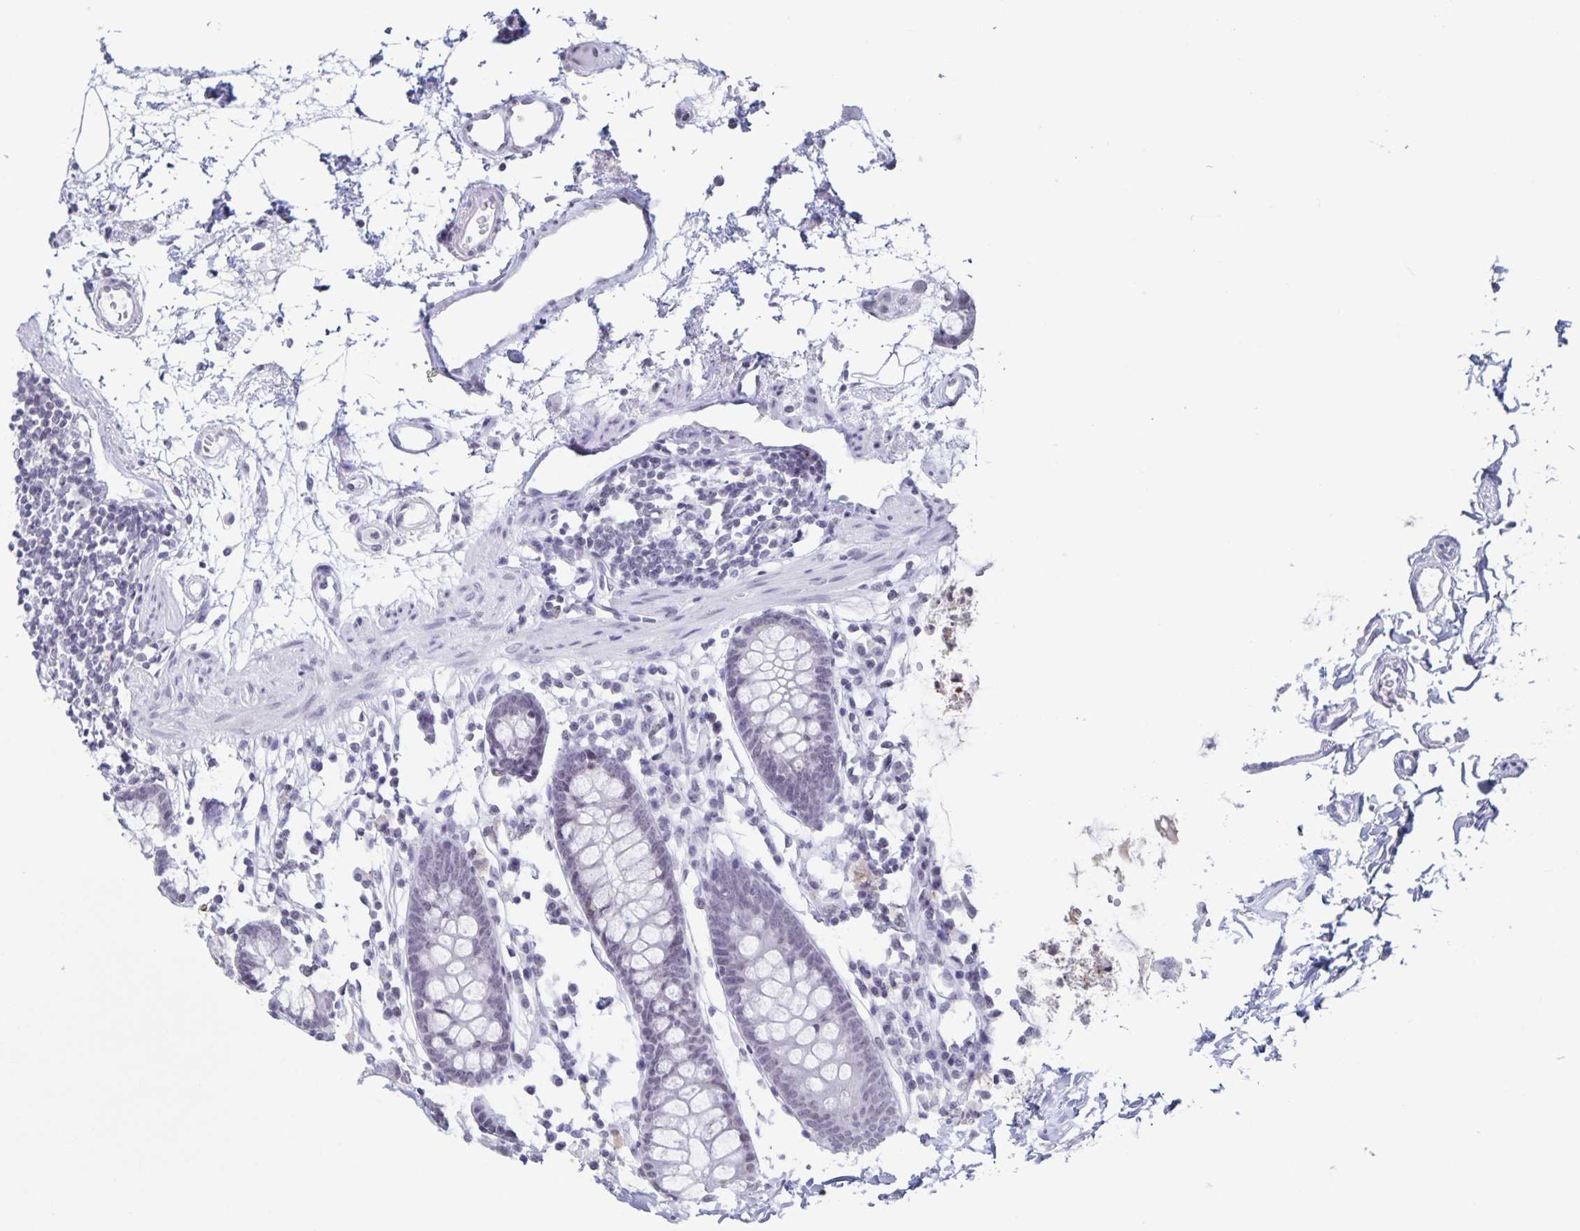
{"staining": {"intensity": "negative", "quantity": "none", "location": "none"}, "tissue": "colon", "cell_type": "Endothelial cells", "image_type": "normal", "snomed": [{"axis": "morphology", "description": "Normal tissue, NOS"}, {"axis": "topography", "description": "Colon"}], "caption": "A high-resolution photomicrograph shows immunohistochemistry staining of normal colon, which reveals no significant expression in endothelial cells. (DAB IHC with hematoxylin counter stain).", "gene": "LCE6A", "patient": {"sex": "female", "age": 84}}